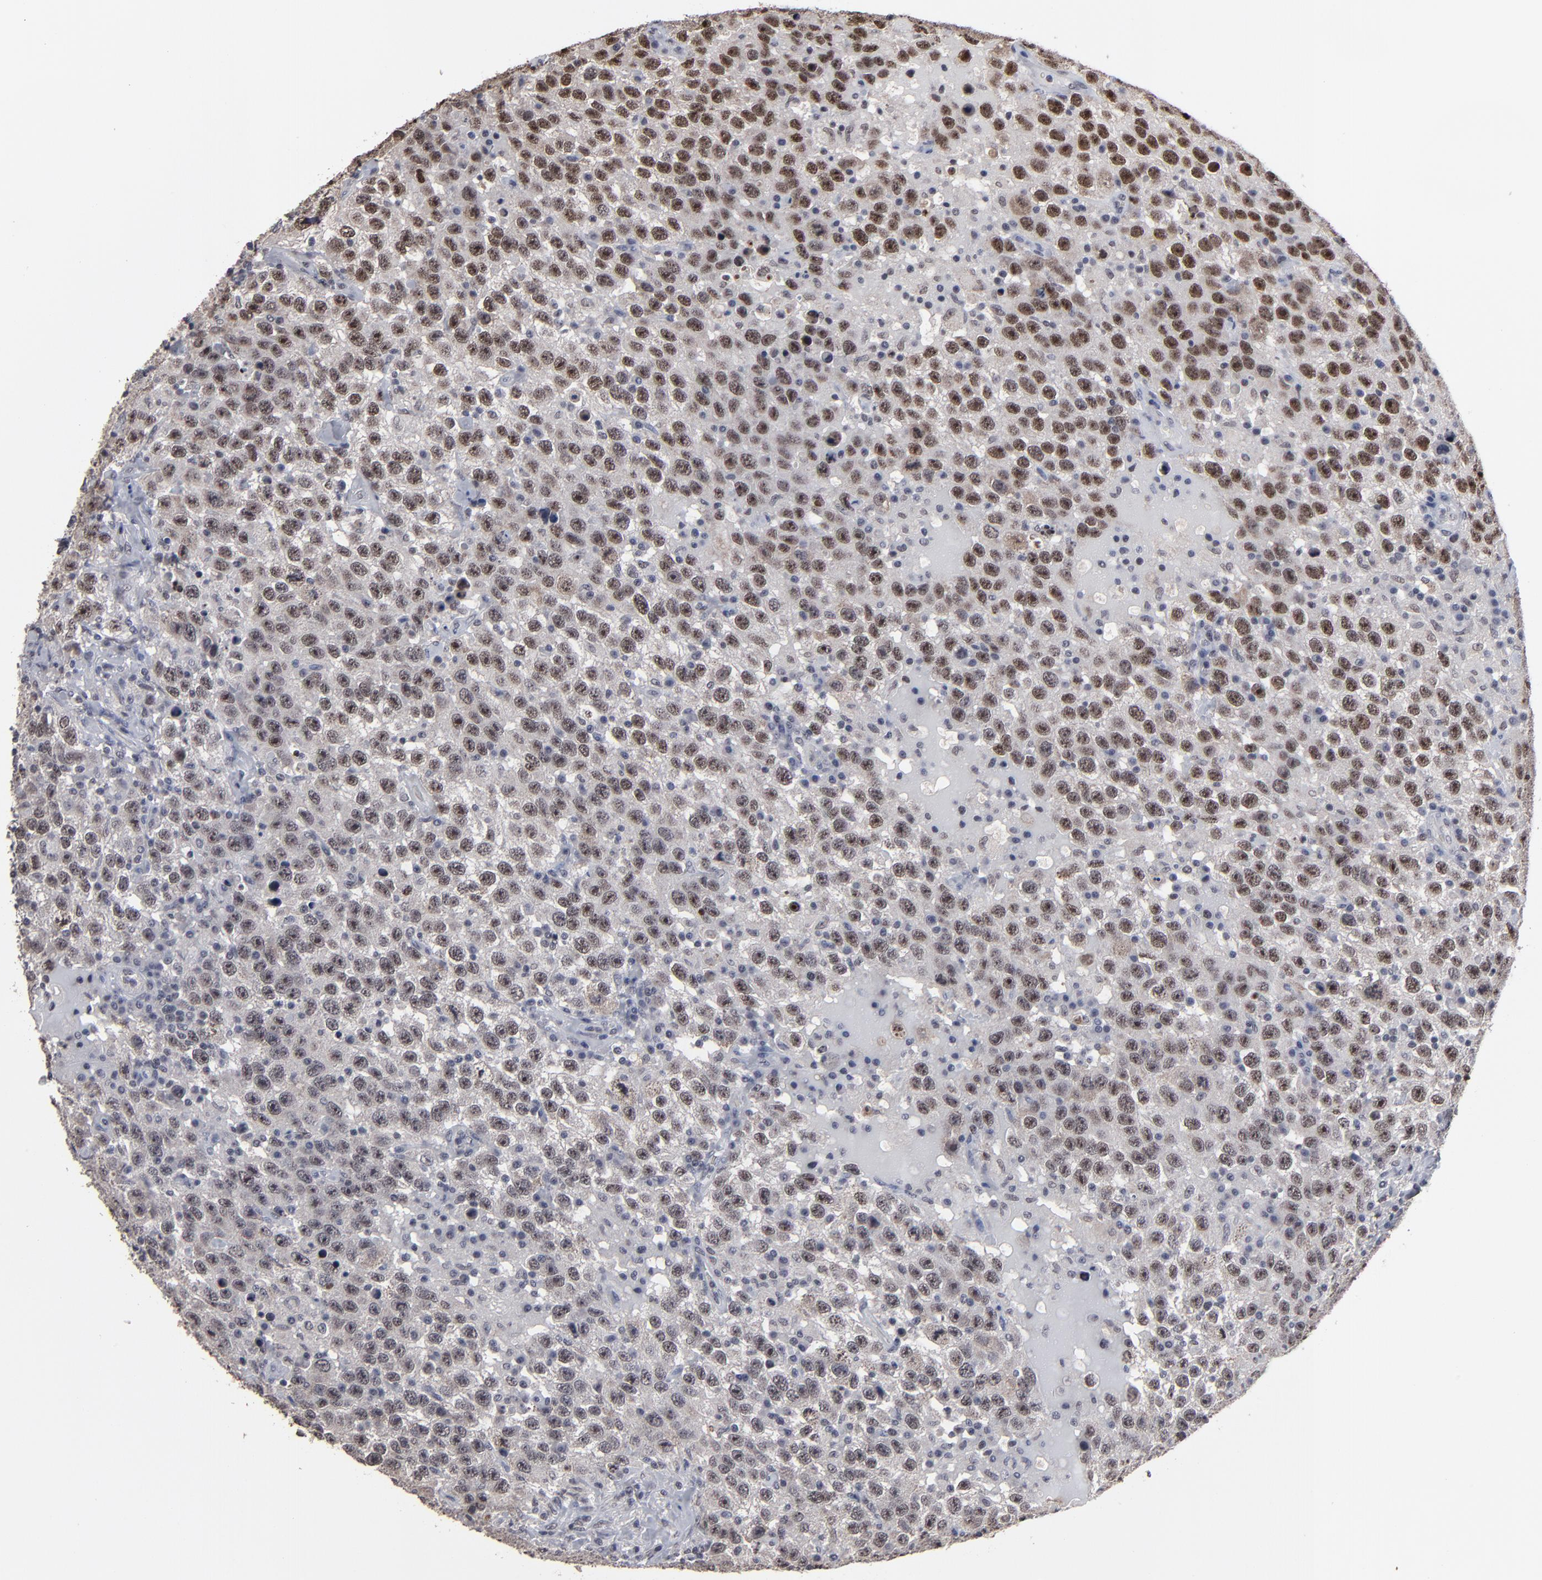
{"staining": {"intensity": "moderate", "quantity": "25%-75%", "location": "nuclear"}, "tissue": "testis cancer", "cell_type": "Tumor cells", "image_type": "cancer", "snomed": [{"axis": "morphology", "description": "Seminoma, NOS"}, {"axis": "topography", "description": "Testis"}], "caption": "A medium amount of moderate nuclear expression is seen in about 25%-75% of tumor cells in testis cancer (seminoma) tissue. Using DAB (3,3'-diaminobenzidine) (brown) and hematoxylin (blue) stains, captured at high magnification using brightfield microscopy.", "gene": "SSRP1", "patient": {"sex": "male", "age": 41}}